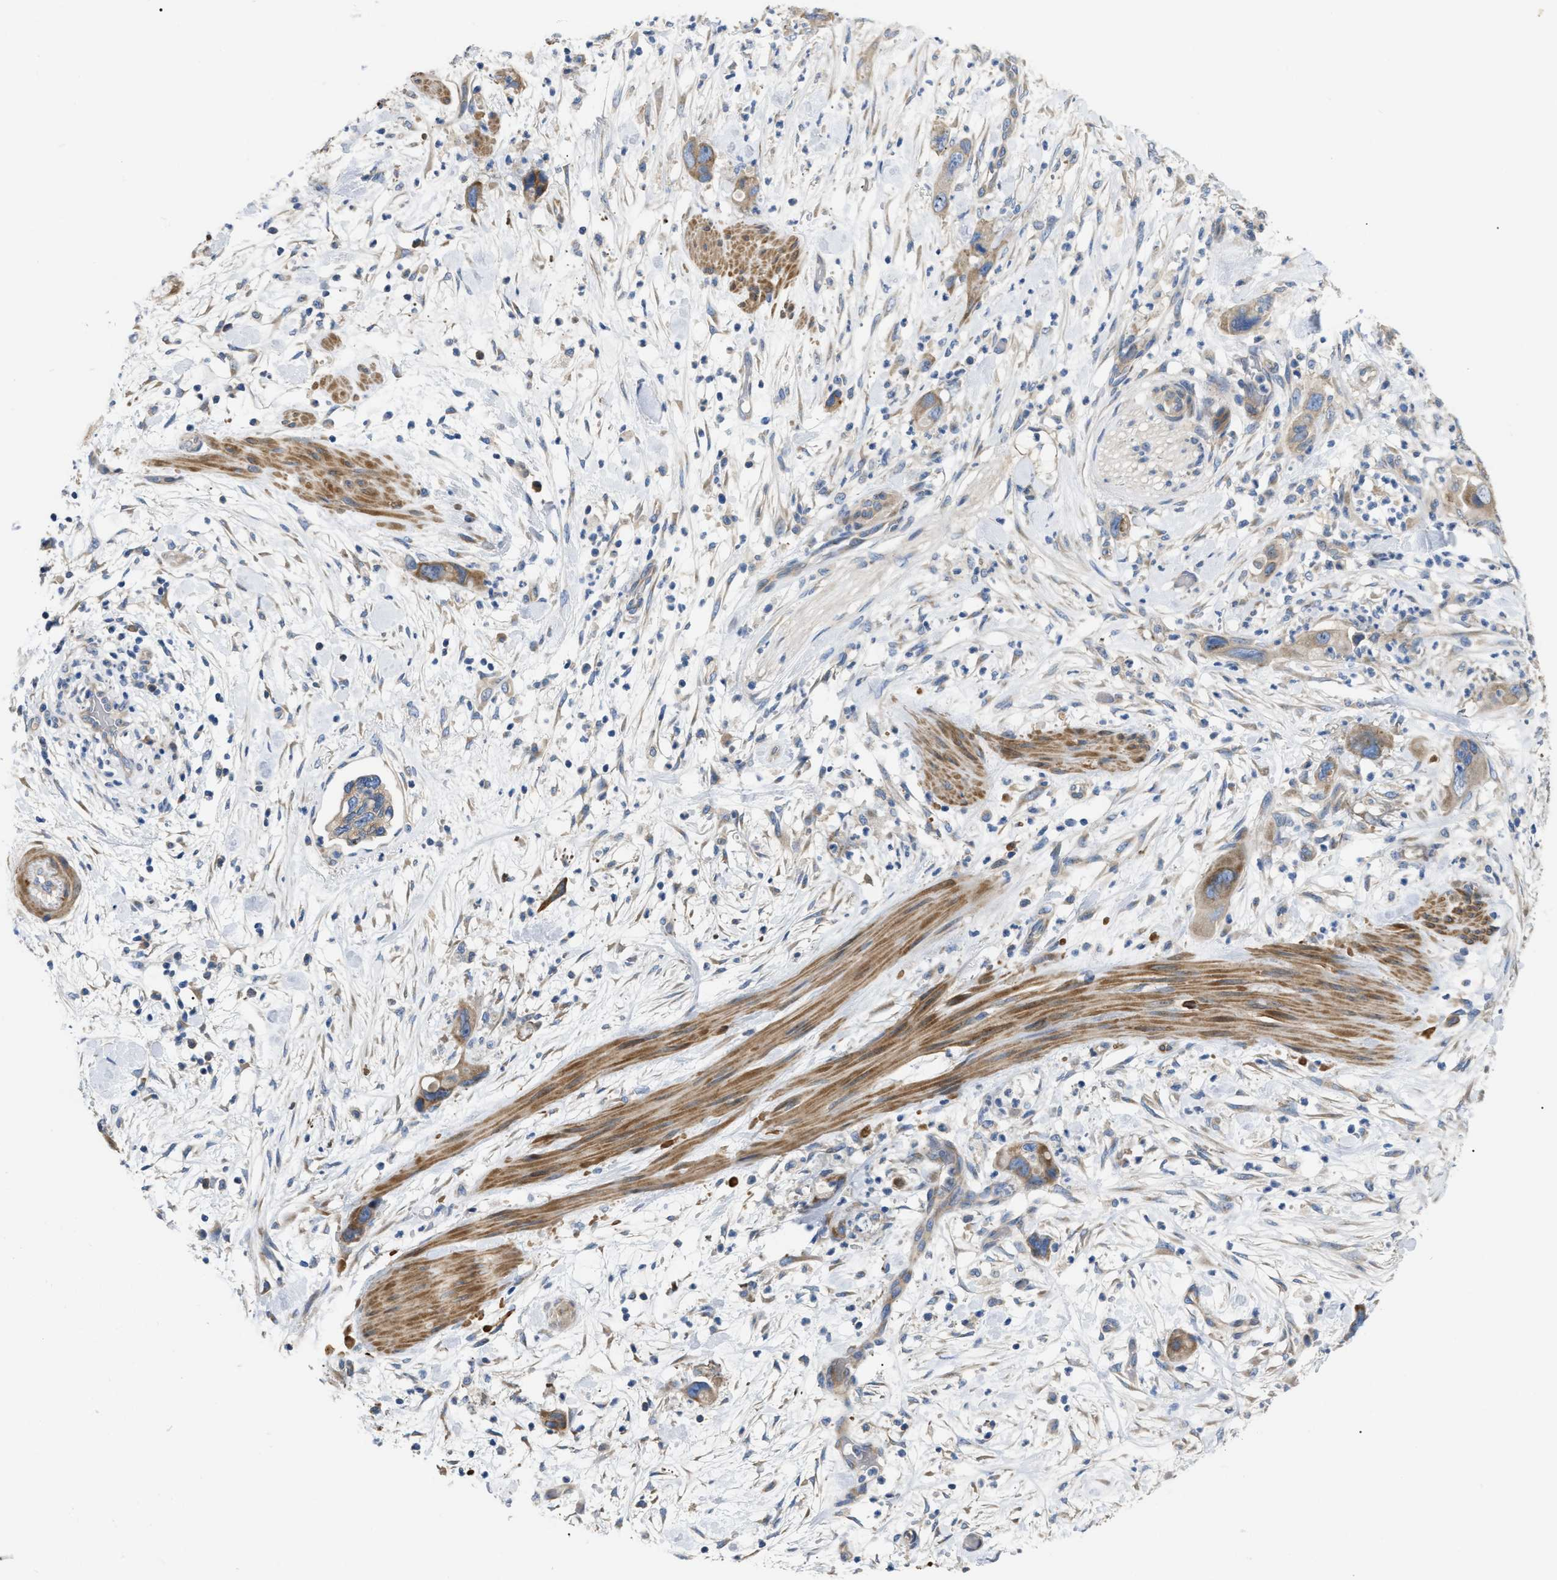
{"staining": {"intensity": "moderate", "quantity": ">75%", "location": "cytoplasmic/membranous"}, "tissue": "pancreatic cancer", "cell_type": "Tumor cells", "image_type": "cancer", "snomed": [{"axis": "morphology", "description": "Adenocarcinoma, NOS"}, {"axis": "topography", "description": "Pancreas"}], "caption": "Immunohistochemistry micrograph of human pancreatic cancer (adenocarcinoma) stained for a protein (brown), which shows medium levels of moderate cytoplasmic/membranous positivity in approximately >75% of tumor cells.", "gene": "DHX58", "patient": {"sex": "female", "age": 71}}